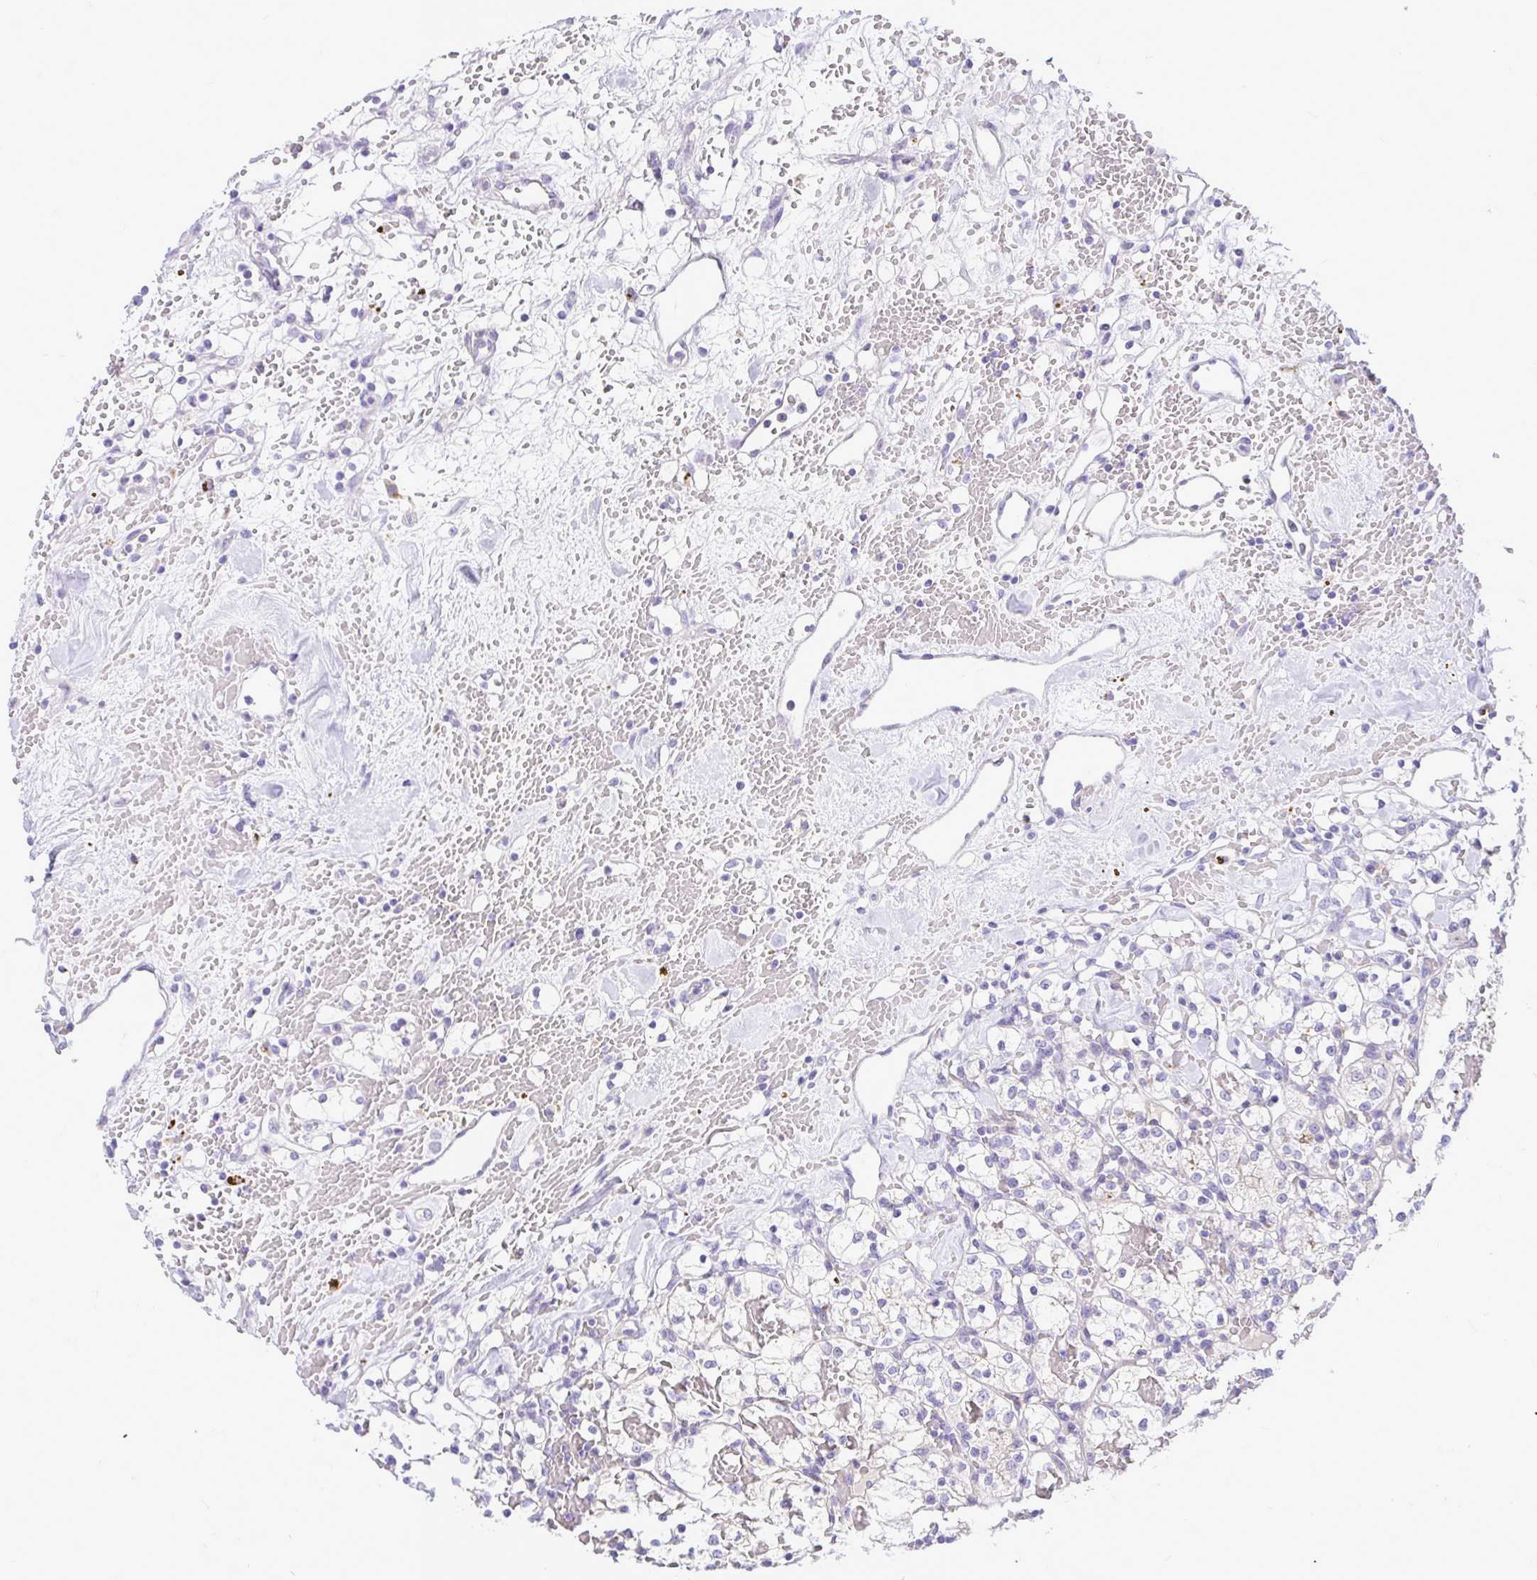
{"staining": {"intensity": "negative", "quantity": "none", "location": "none"}, "tissue": "renal cancer", "cell_type": "Tumor cells", "image_type": "cancer", "snomed": [{"axis": "morphology", "description": "Adenocarcinoma, NOS"}, {"axis": "topography", "description": "Kidney"}], "caption": "Photomicrograph shows no protein positivity in tumor cells of renal adenocarcinoma tissue. The staining is performed using DAB (3,3'-diaminobenzidine) brown chromogen with nuclei counter-stained in using hematoxylin.", "gene": "PKN3", "patient": {"sex": "female", "age": 60}}